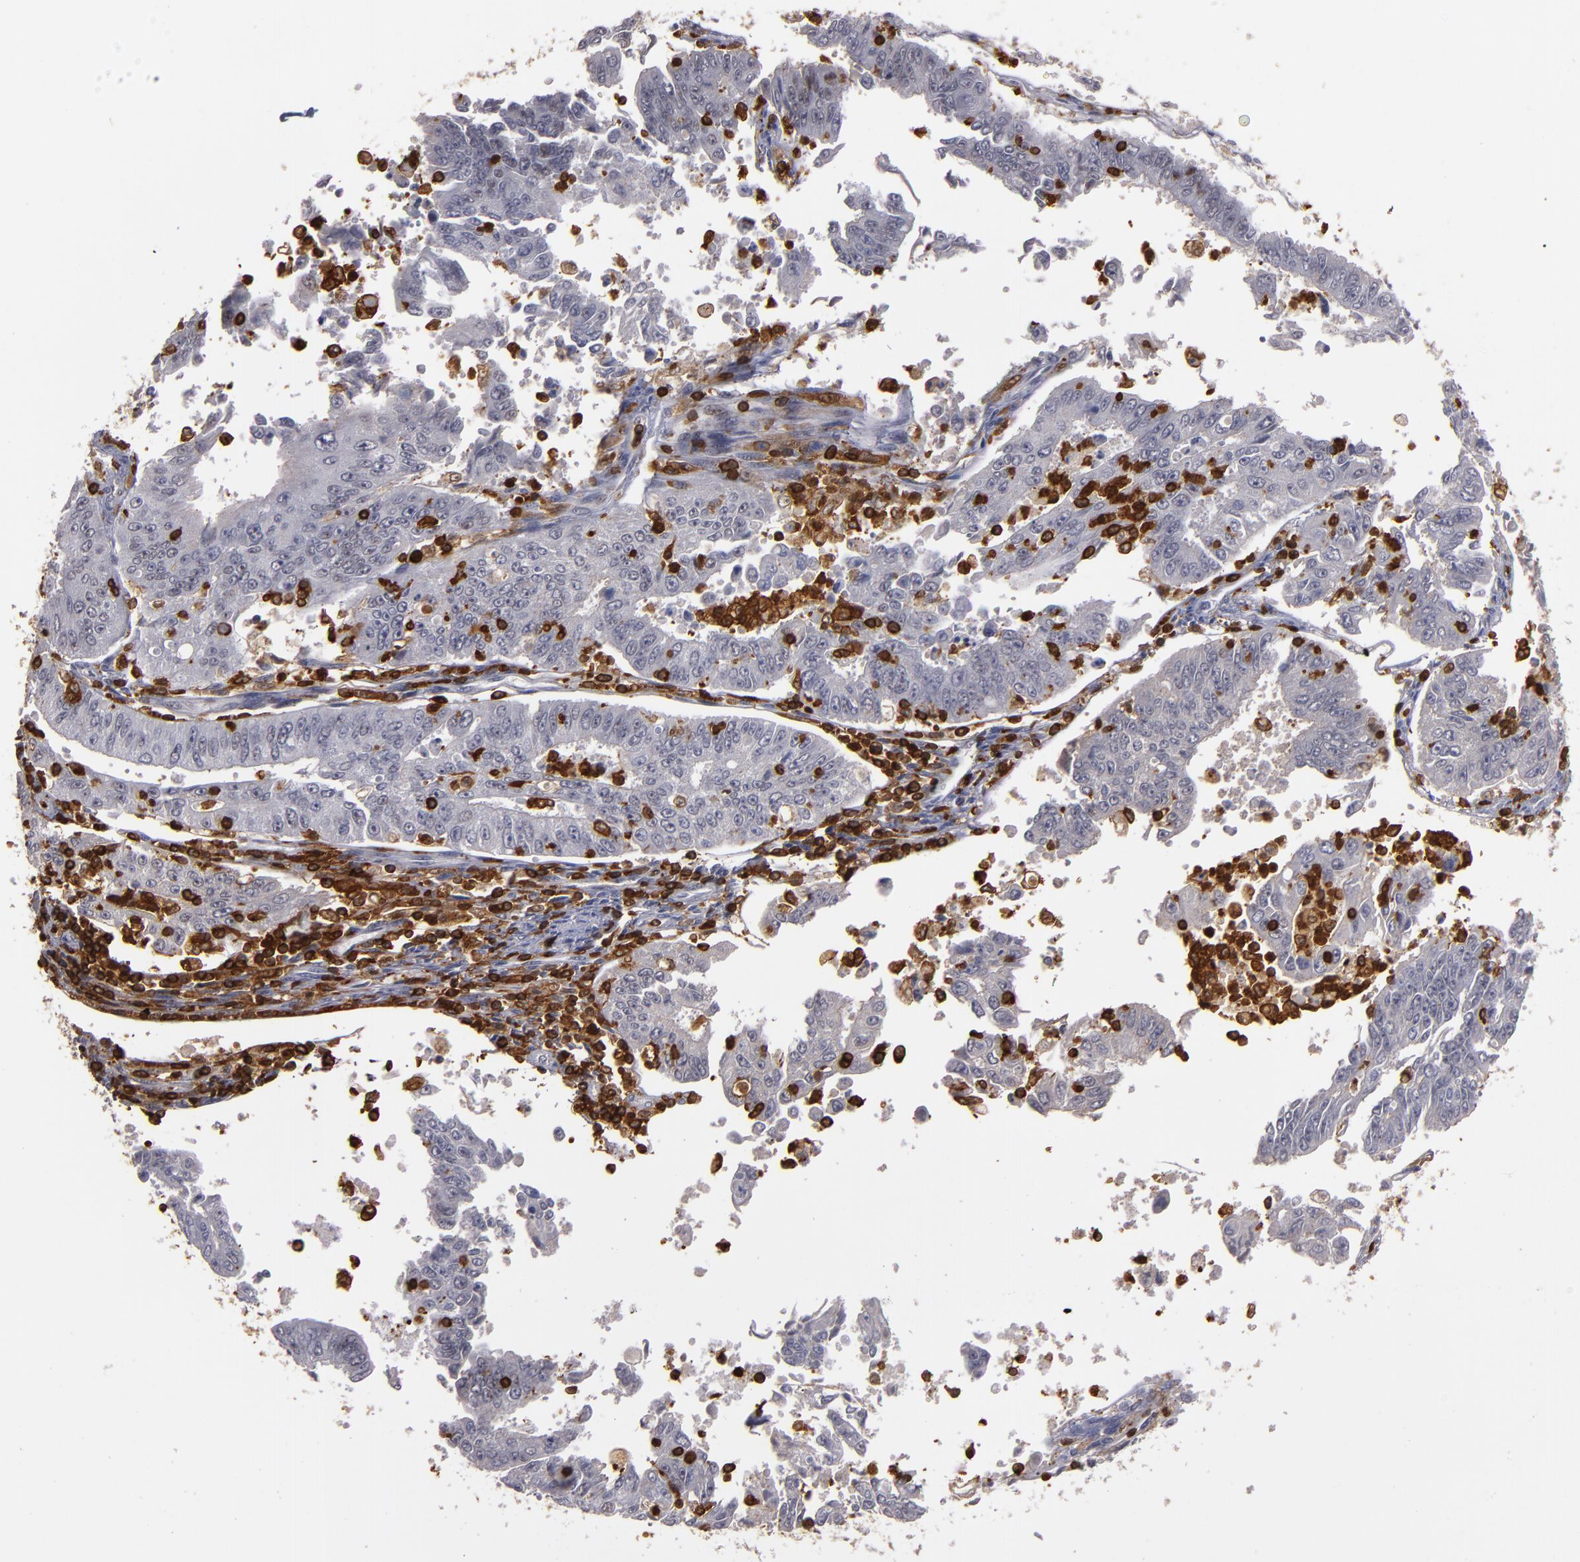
{"staining": {"intensity": "weak", "quantity": "<25%", "location": "nuclear"}, "tissue": "endometrial cancer", "cell_type": "Tumor cells", "image_type": "cancer", "snomed": [{"axis": "morphology", "description": "Adenocarcinoma, NOS"}, {"axis": "topography", "description": "Endometrium"}], "caption": "Tumor cells are negative for protein expression in human endometrial cancer. (Stains: DAB immunohistochemistry with hematoxylin counter stain, Microscopy: brightfield microscopy at high magnification).", "gene": "WAS", "patient": {"sex": "female", "age": 42}}